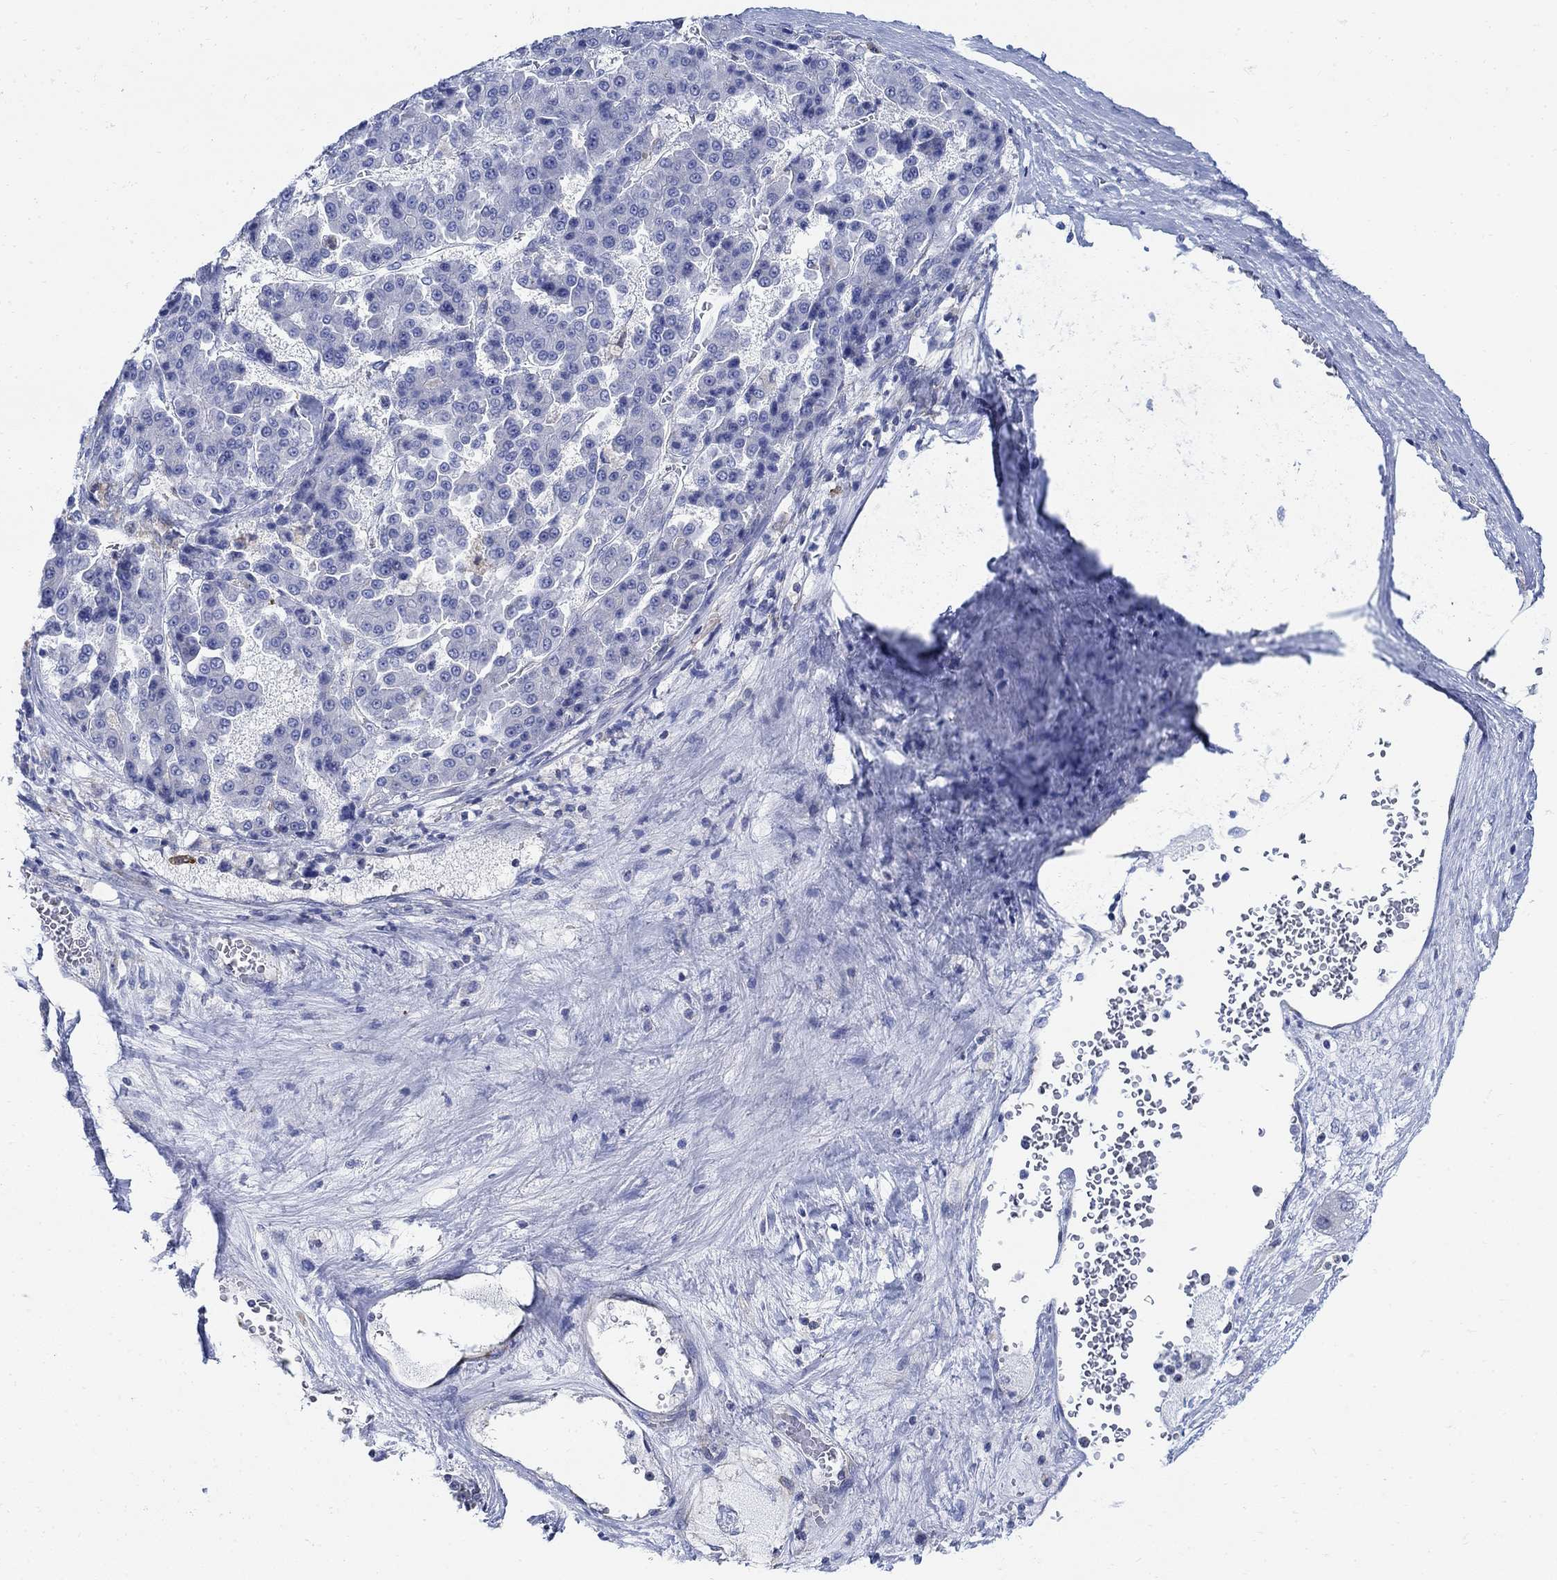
{"staining": {"intensity": "strong", "quantity": "<25%", "location": "cytoplasmic/membranous"}, "tissue": "liver cancer", "cell_type": "Tumor cells", "image_type": "cancer", "snomed": [{"axis": "morphology", "description": "Carcinoma, Hepatocellular, NOS"}, {"axis": "topography", "description": "Liver"}], "caption": "Protein analysis of liver hepatocellular carcinoma tissue shows strong cytoplasmic/membranous expression in about <25% of tumor cells. Using DAB (3,3'-diaminobenzidine) (brown) and hematoxylin (blue) stains, captured at high magnification using brightfield microscopy.", "gene": "PHF21B", "patient": {"sex": "male", "age": 70}}